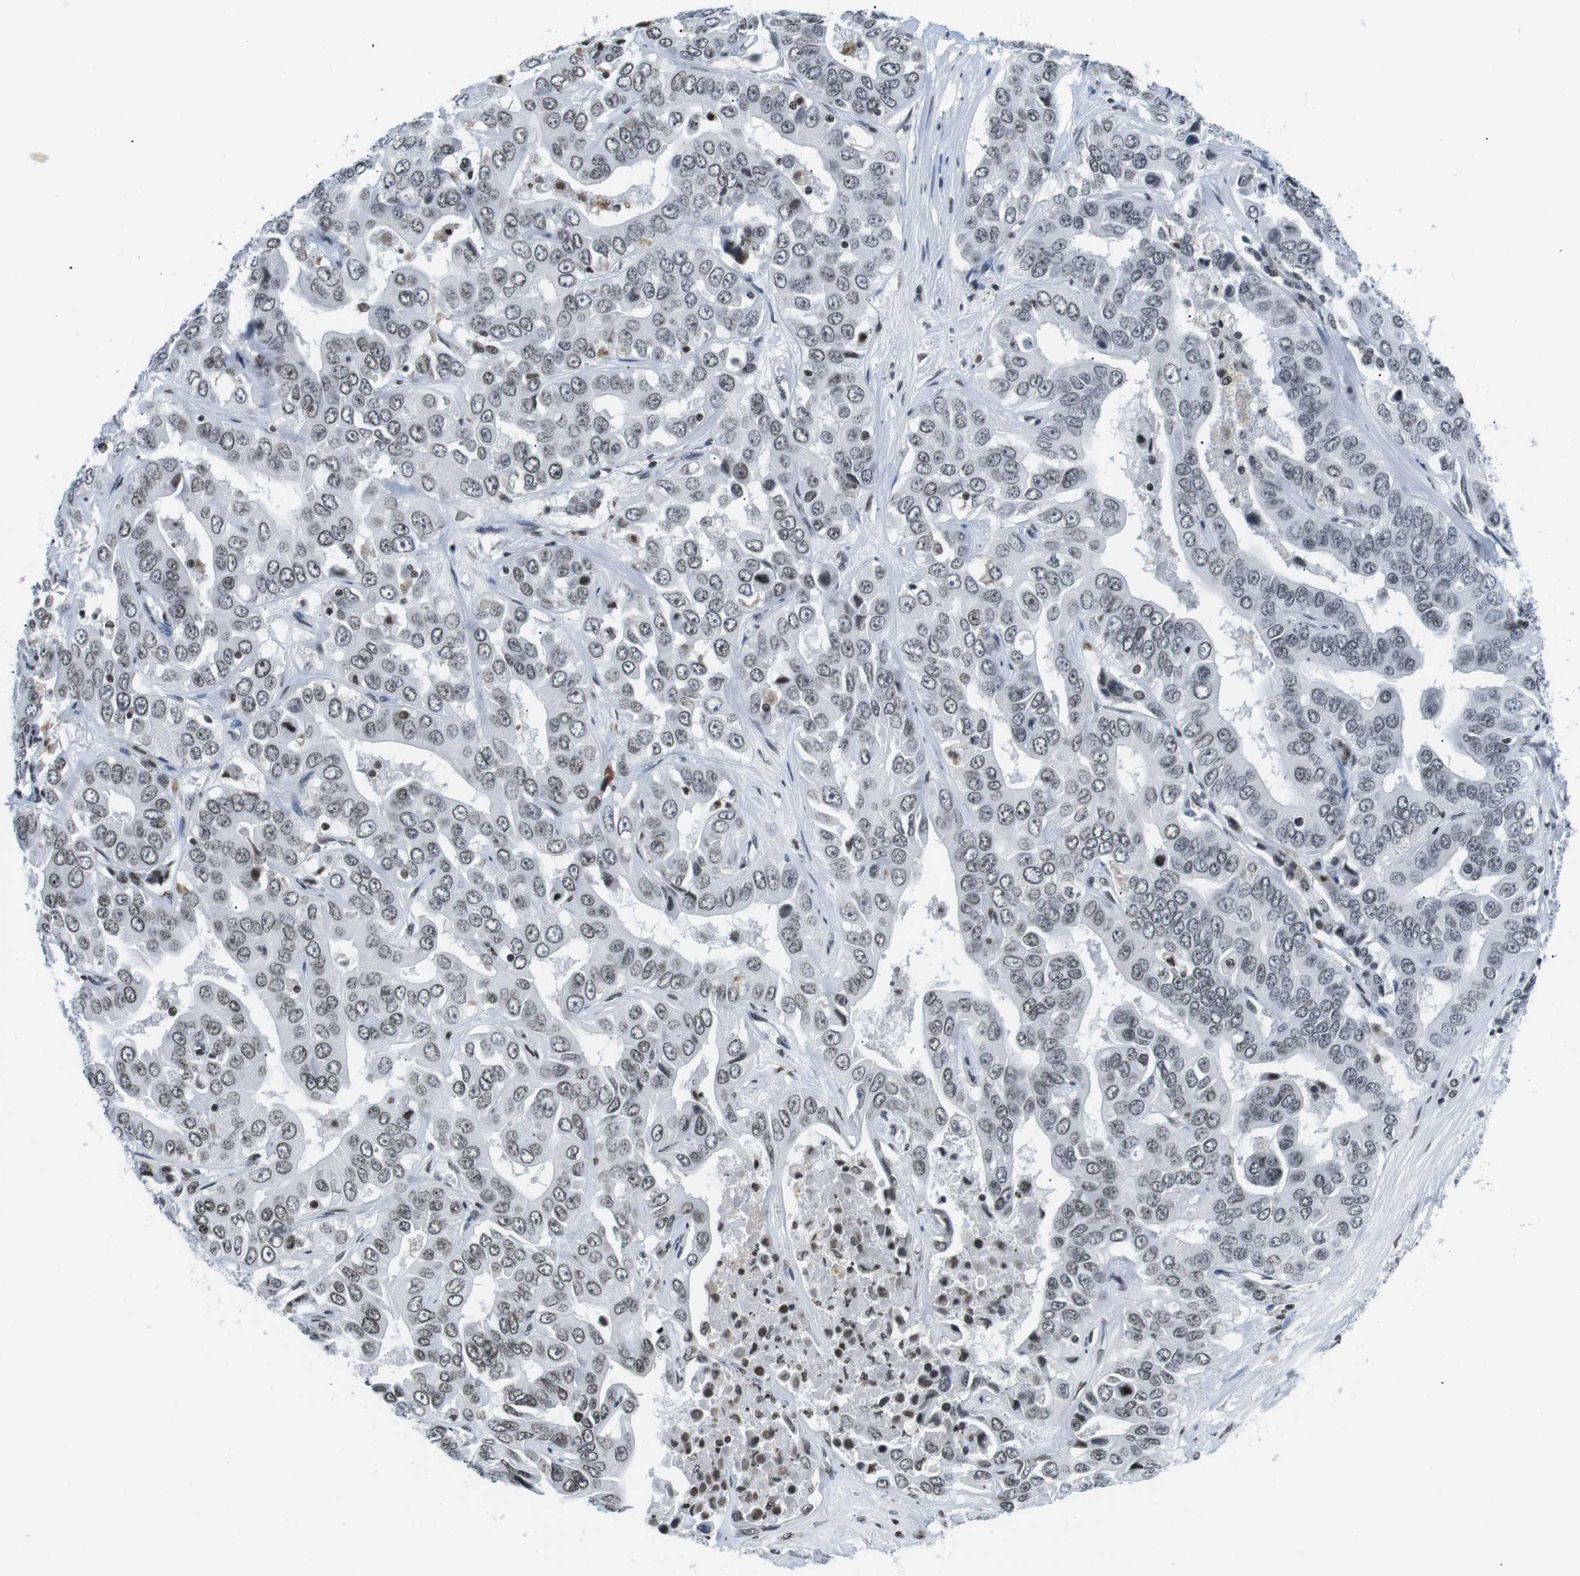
{"staining": {"intensity": "negative", "quantity": "none", "location": "none"}, "tissue": "liver cancer", "cell_type": "Tumor cells", "image_type": "cancer", "snomed": [{"axis": "morphology", "description": "Cholangiocarcinoma"}, {"axis": "topography", "description": "Liver"}], "caption": "This is an immunohistochemistry (IHC) photomicrograph of human cholangiocarcinoma (liver). There is no positivity in tumor cells.", "gene": "E2F2", "patient": {"sex": "female", "age": 52}}